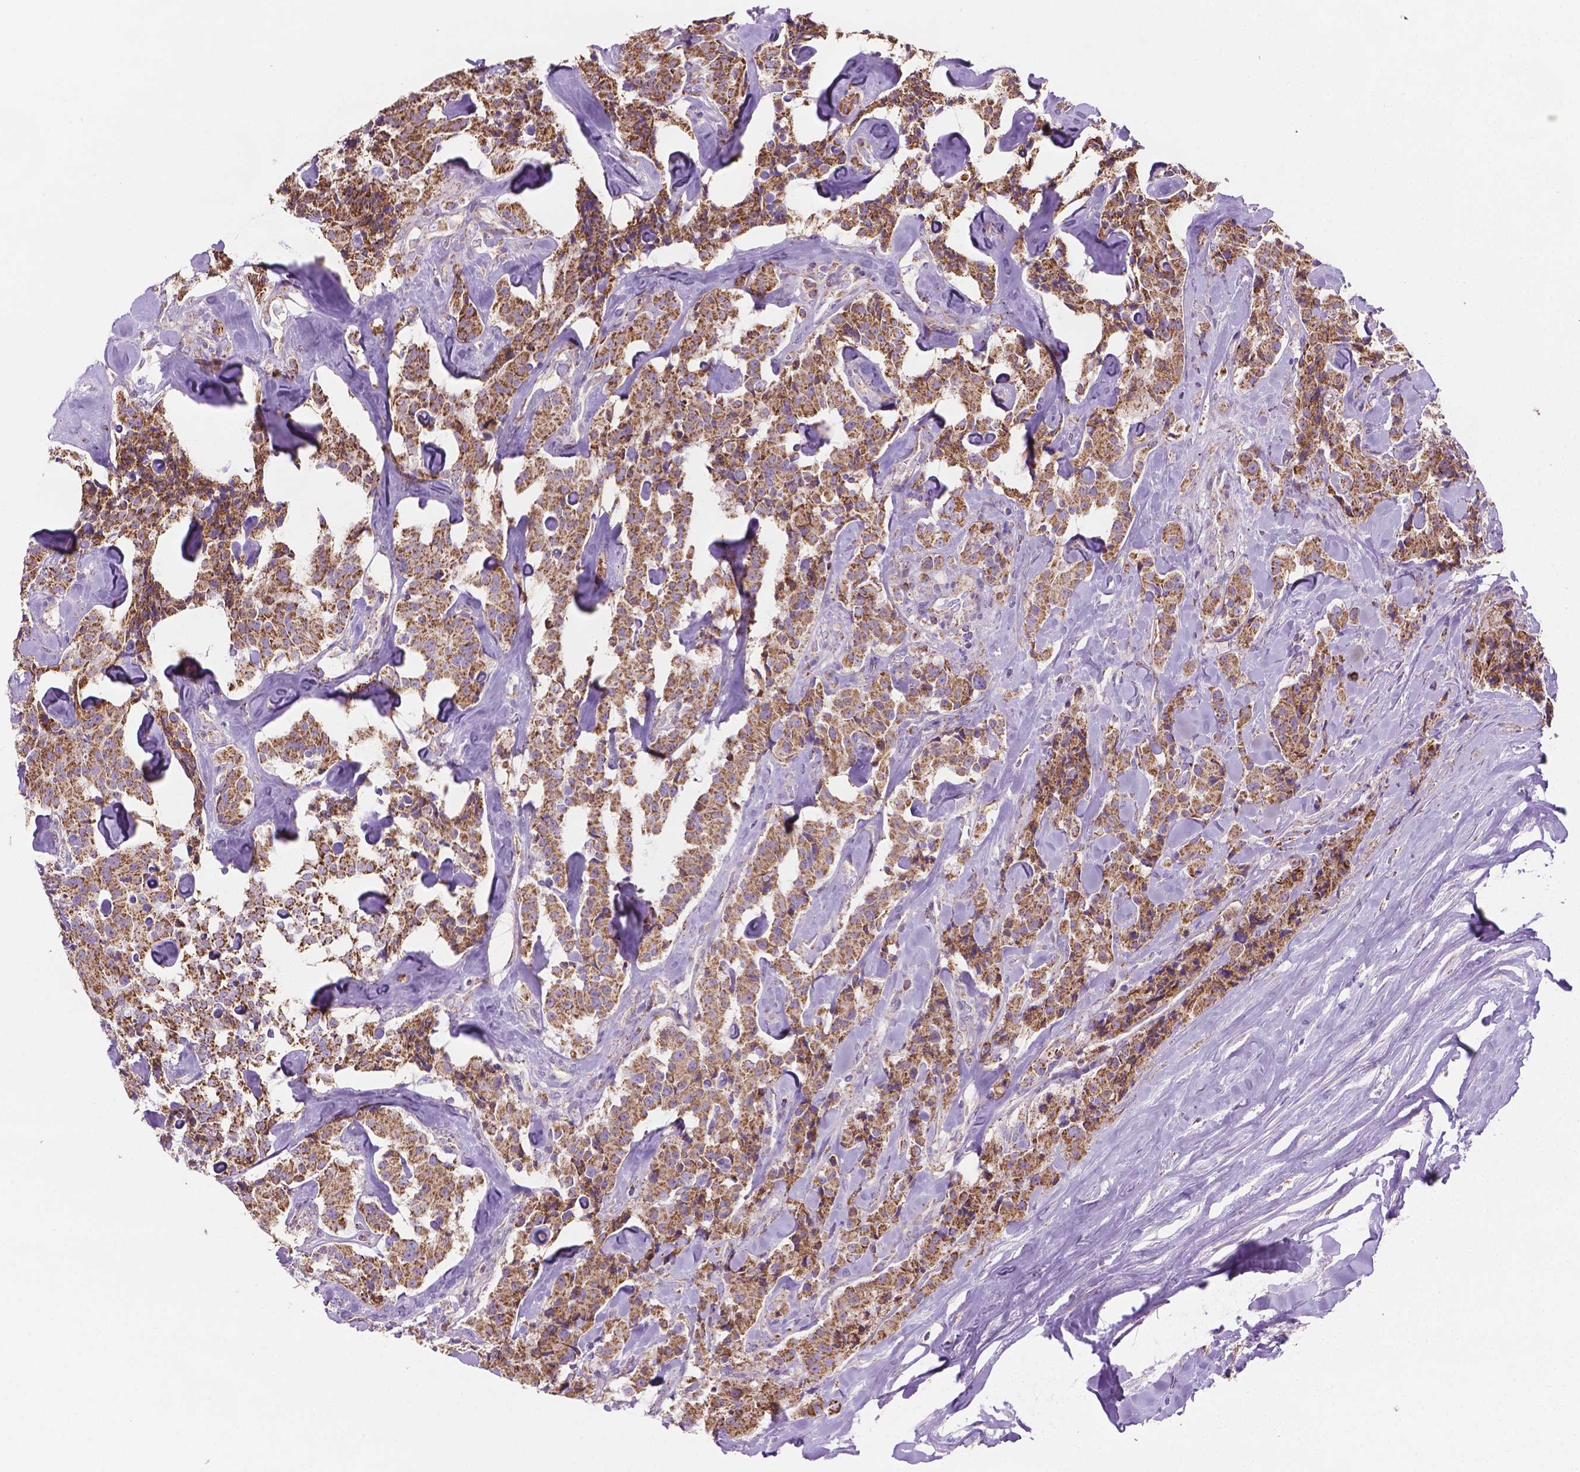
{"staining": {"intensity": "strong", "quantity": ">75%", "location": "cytoplasmic/membranous"}, "tissue": "carcinoid", "cell_type": "Tumor cells", "image_type": "cancer", "snomed": [{"axis": "morphology", "description": "Carcinoid, malignant, NOS"}, {"axis": "topography", "description": "Pancreas"}], "caption": "Immunohistochemical staining of carcinoid (malignant) demonstrates high levels of strong cytoplasmic/membranous protein staining in about >75% of tumor cells.", "gene": "PIBF1", "patient": {"sex": "male", "age": 41}}